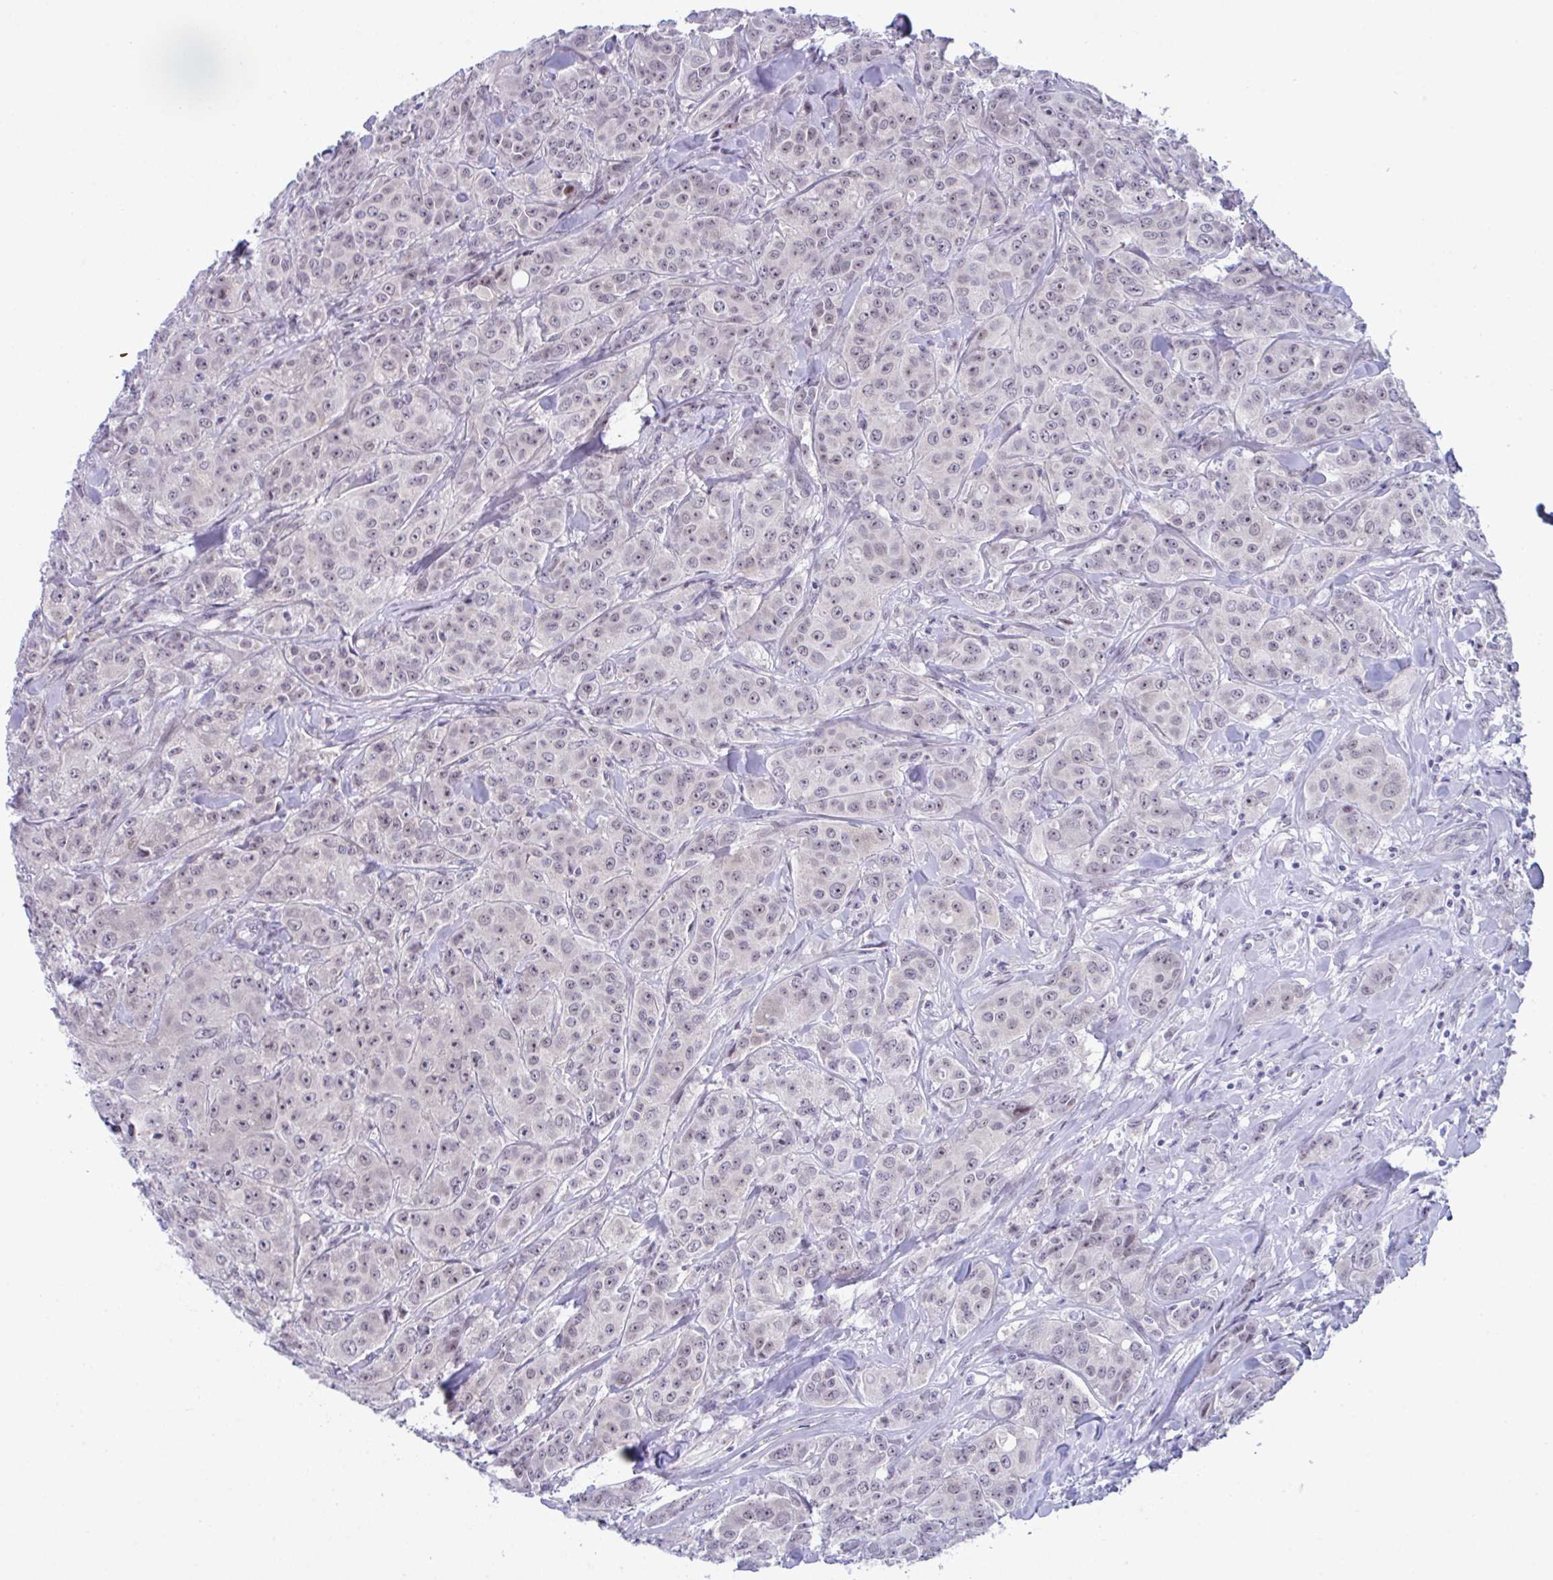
{"staining": {"intensity": "weak", "quantity": "<25%", "location": "nuclear"}, "tissue": "breast cancer", "cell_type": "Tumor cells", "image_type": "cancer", "snomed": [{"axis": "morphology", "description": "Normal tissue, NOS"}, {"axis": "morphology", "description": "Duct carcinoma"}, {"axis": "topography", "description": "Breast"}], "caption": "This is an immunohistochemistry (IHC) micrograph of breast cancer. There is no expression in tumor cells.", "gene": "USP35", "patient": {"sex": "female", "age": 43}}